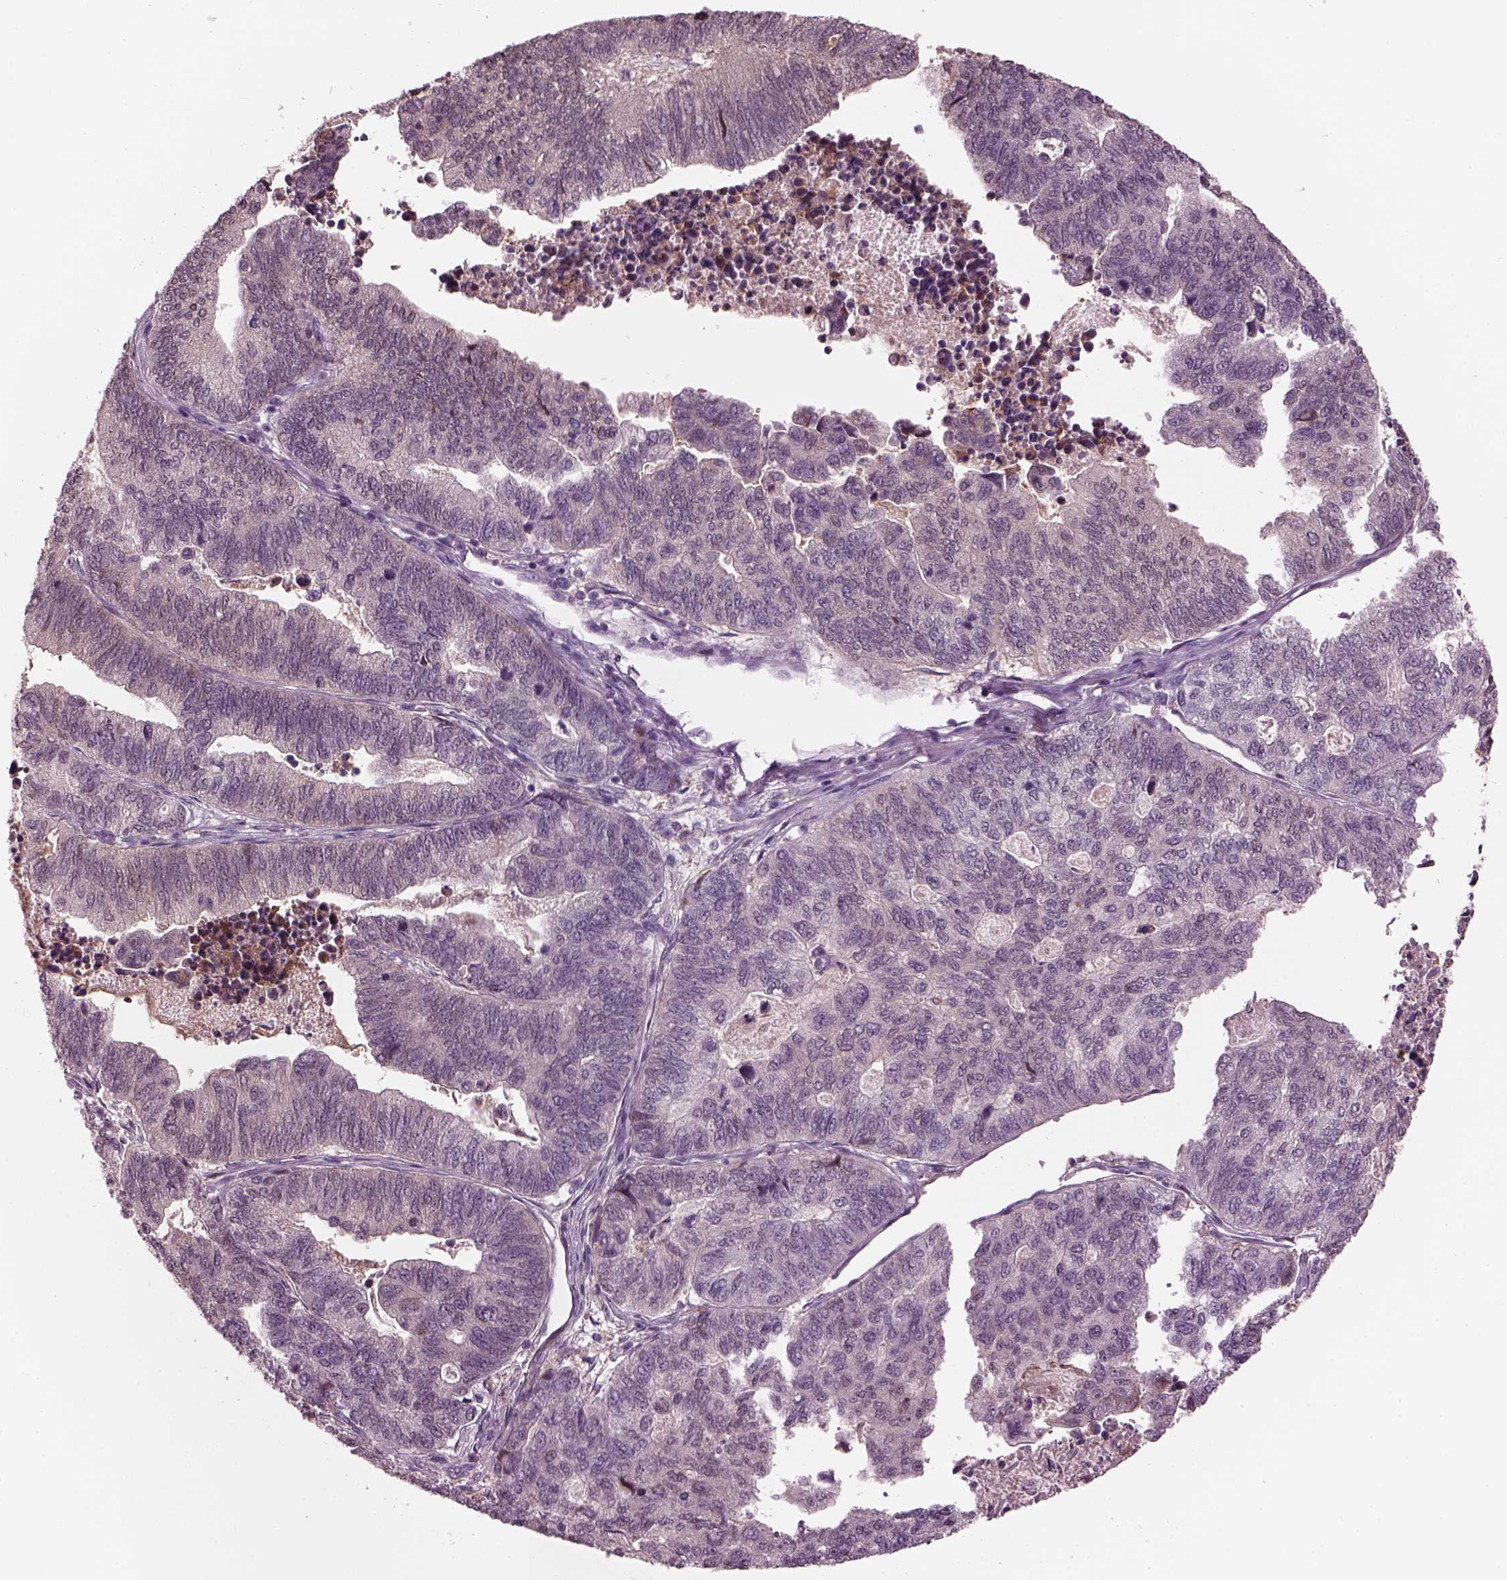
{"staining": {"intensity": "weak", "quantity": "25%-75%", "location": "cytoplasmic/membranous"}, "tissue": "stomach cancer", "cell_type": "Tumor cells", "image_type": "cancer", "snomed": [{"axis": "morphology", "description": "Adenocarcinoma, NOS"}, {"axis": "topography", "description": "Stomach, upper"}], "caption": "The photomicrograph displays immunohistochemical staining of stomach cancer (adenocarcinoma). There is weak cytoplasmic/membranous staining is present in approximately 25%-75% of tumor cells.", "gene": "SRI", "patient": {"sex": "female", "age": 67}}